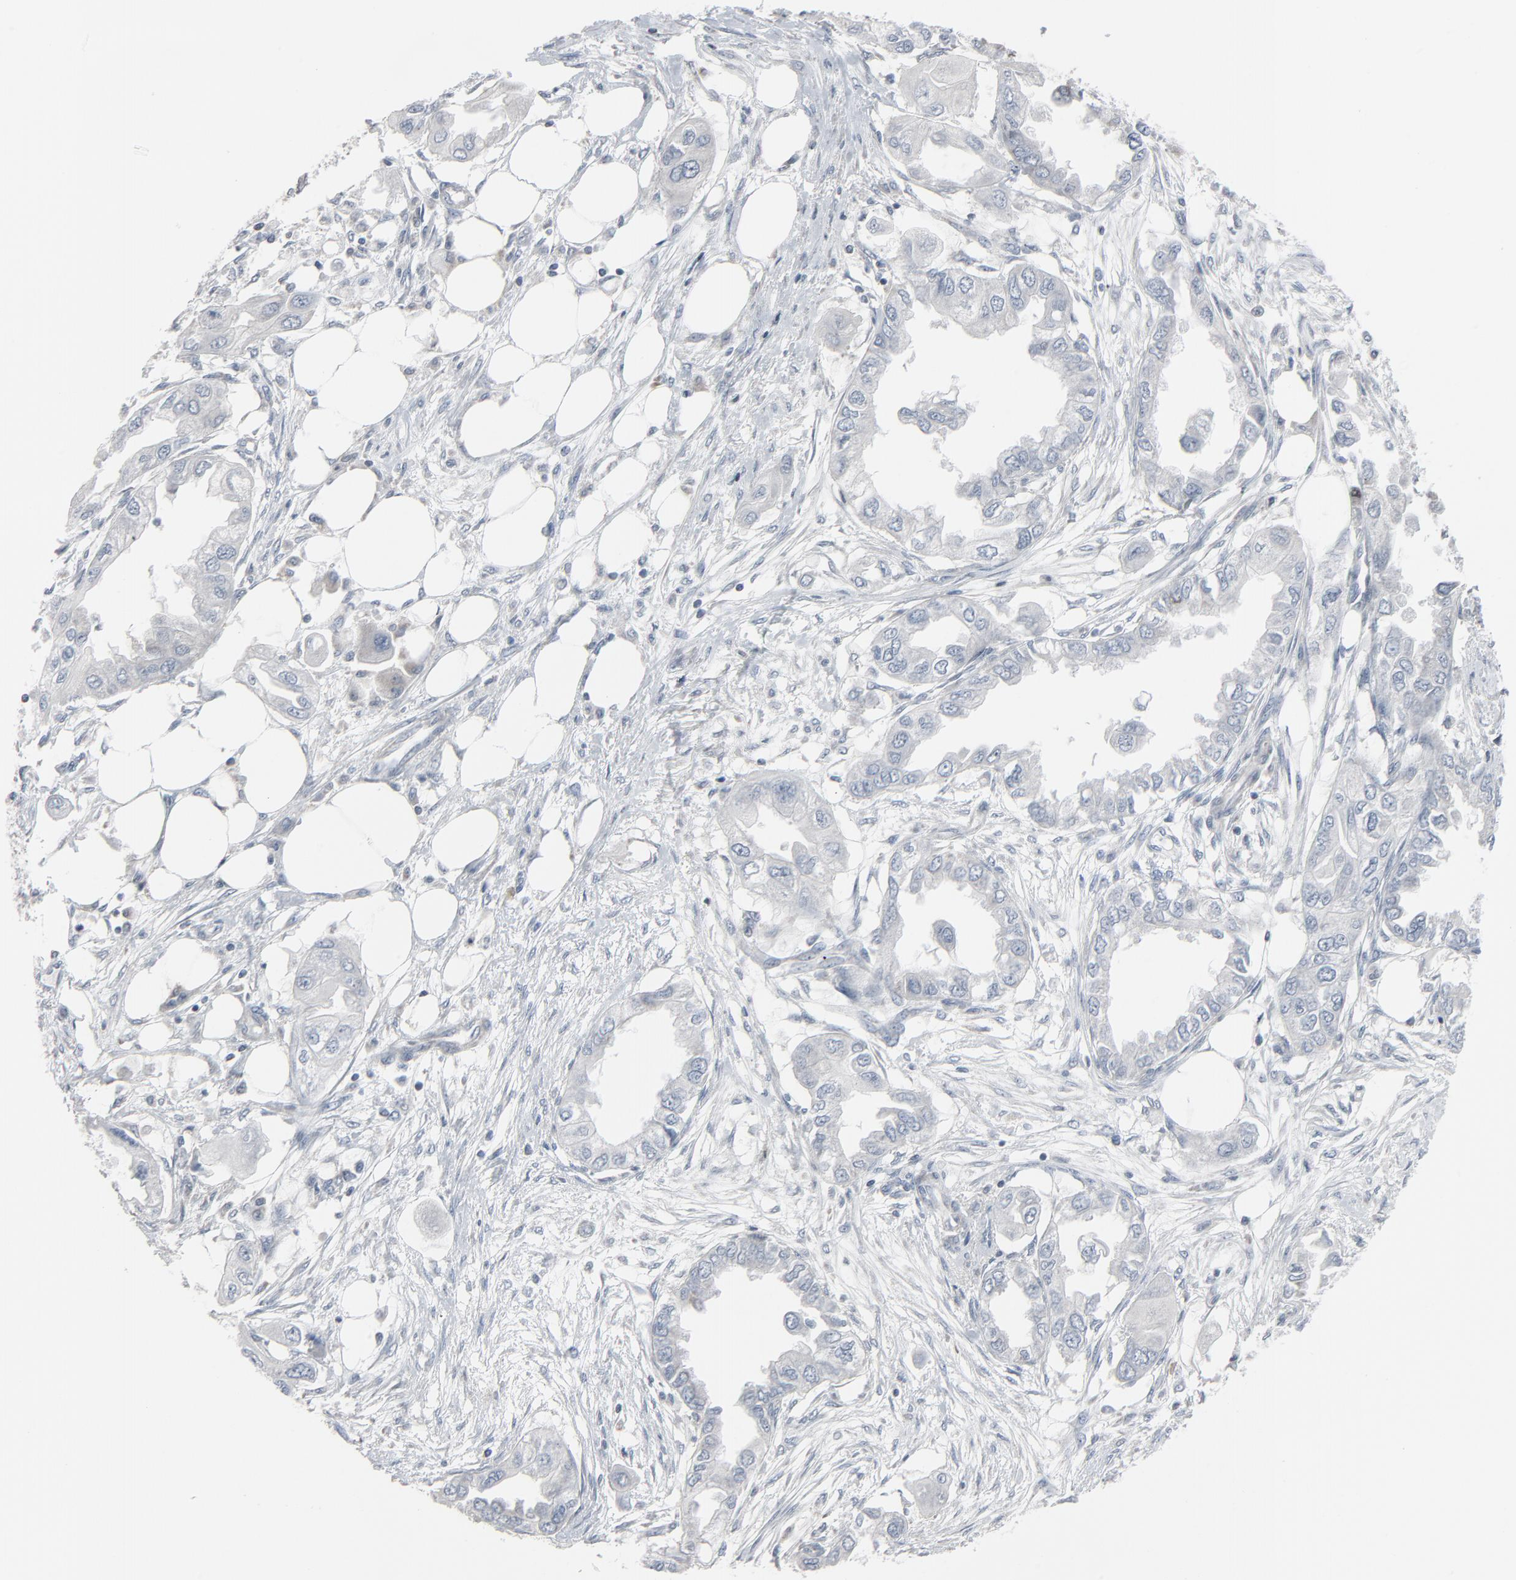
{"staining": {"intensity": "negative", "quantity": "none", "location": "none"}, "tissue": "endometrial cancer", "cell_type": "Tumor cells", "image_type": "cancer", "snomed": [{"axis": "morphology", "description": "Adenocarcinoma, NOS"}, {"axis": "topography", "description": "Endometrium"}], "caption": "The micrograph displays no staining of tumor cells in endometrial adenocarcinoma.", "gene": "SAGE1", "patient": {"sex": "female", "age": 67}}